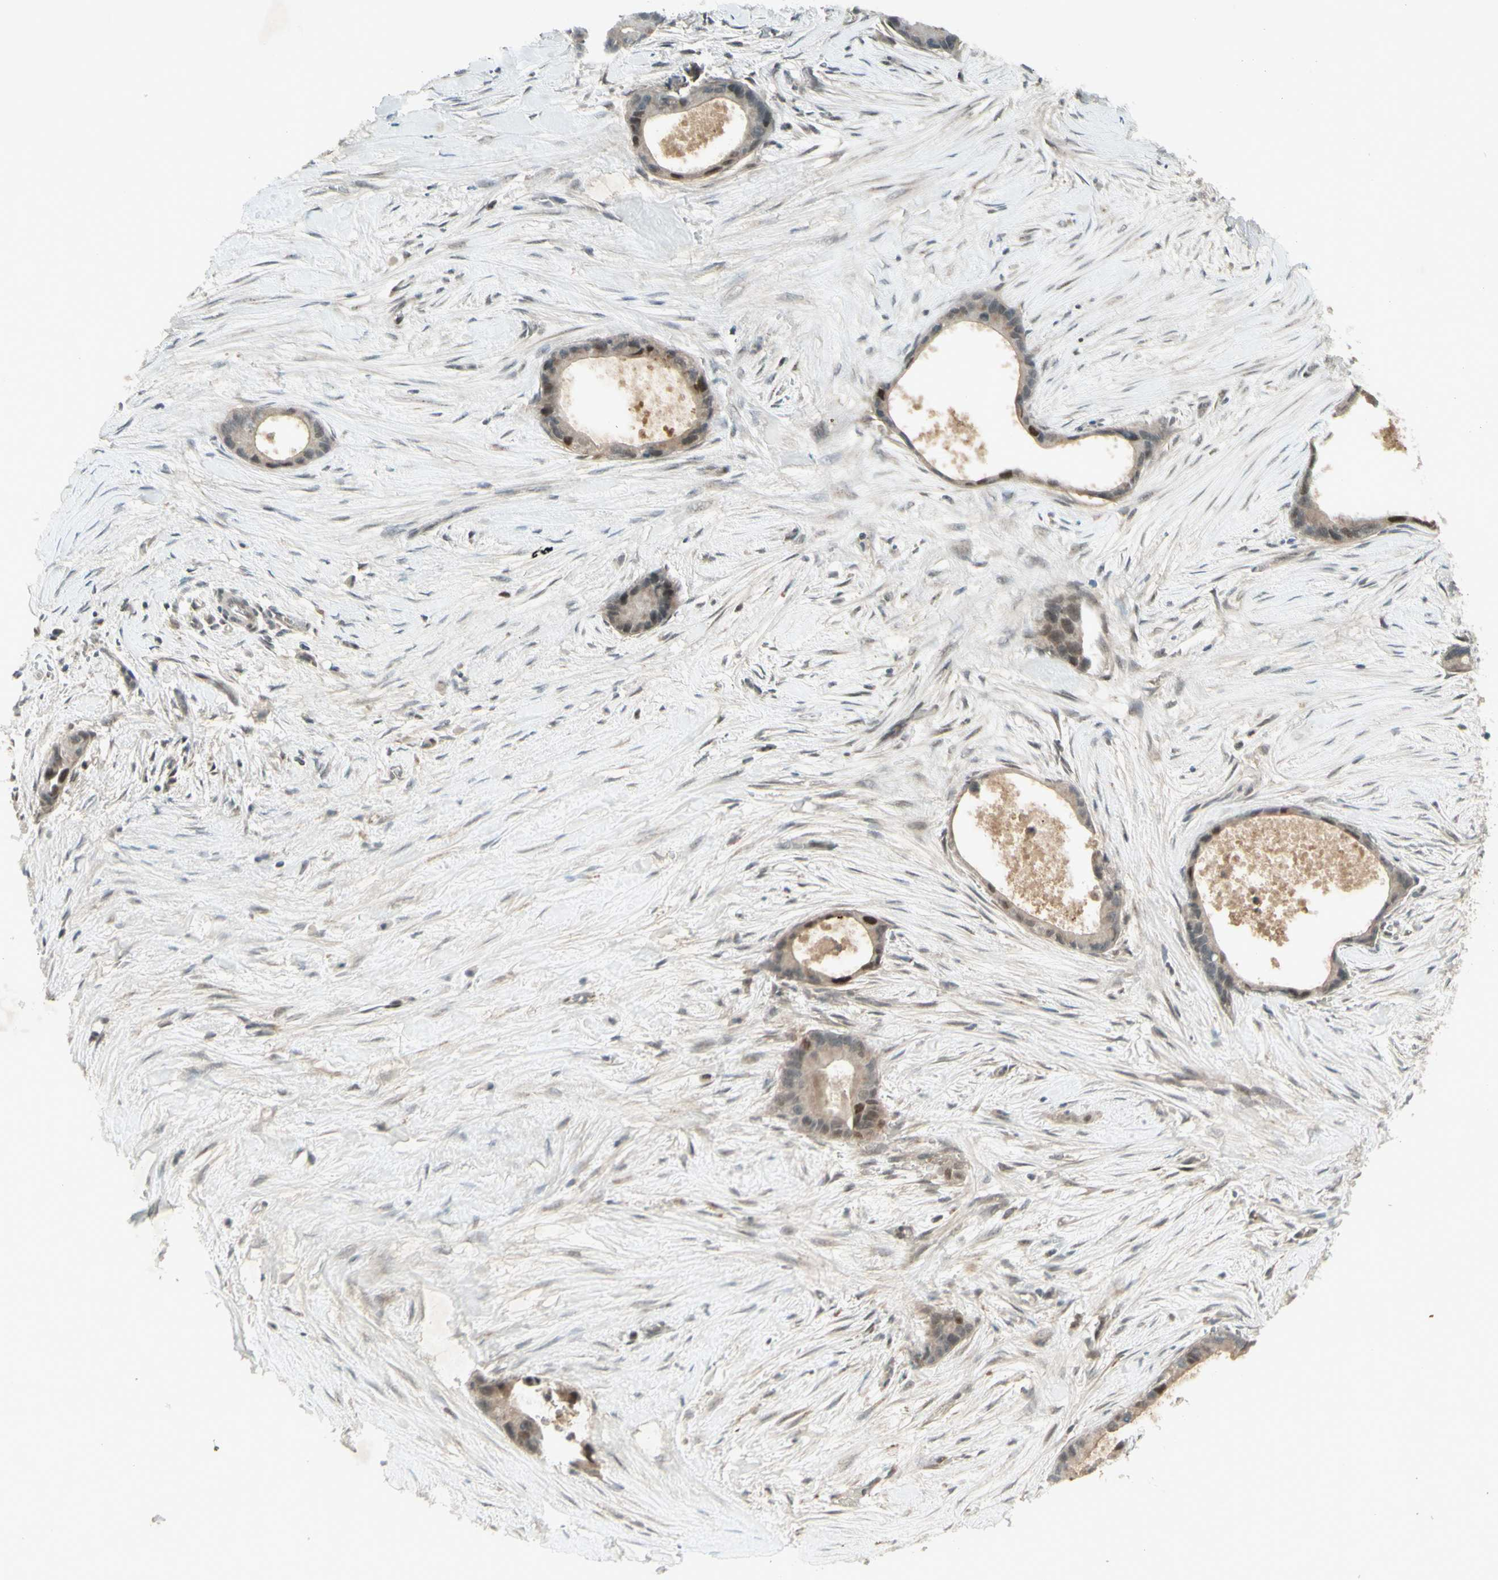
{"staining": {"intensity": "moderate", "quantity": "25%-75%", "location": "cytoplasmic/membranous,nuclear"}, "tissue": "liver cancer", "cell_type": "Tumor cells", "image_type": "cancer", "snomed": [{"axis": "morphology", "description": "Cholangiocarcinoma"}, {"axis": "topography", "description": "Liver"}], "caption": "Liver cancer (cholangiocarcinoma) tissue reveals moderate cytoplasmic/membranous and nuclear positivity in approximately 25%-75% of tumor cells, visualized by immunohistochemistry. (IHC, brightfield microscopy, high magnification).", "gene": "MSH6", "patient": {"sex": "female", "age": 55}}